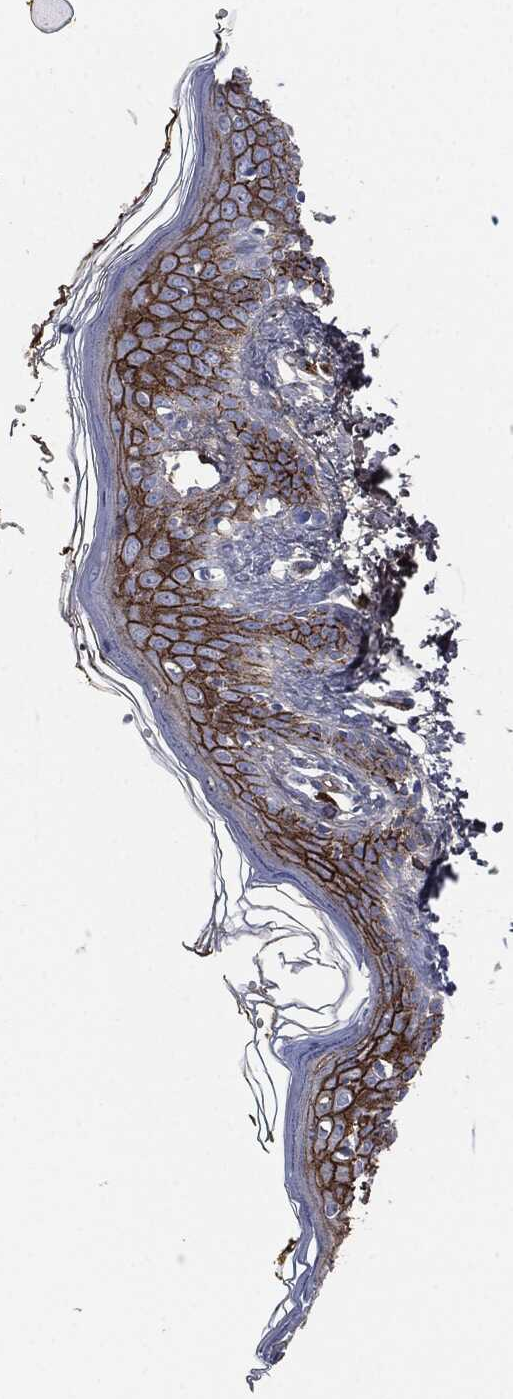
{"staining": {"intensity": "negative", "quantity": "none", "location": "none"}, "tissue": "skin", "cell_type": "Fibroblasts", "image_type": "normal", "snomed": [{"axis": "morphology", "description": "Normal tissue, NOS"}, {"axis": "topography", "description": "Skin"}], "caption": "The histopathology image exhibits no staining of fibroblasts in benign skin. Nuclei are stained in blue.", "gene": "APOB", "patient": {"sex": "male", "age": 76}}